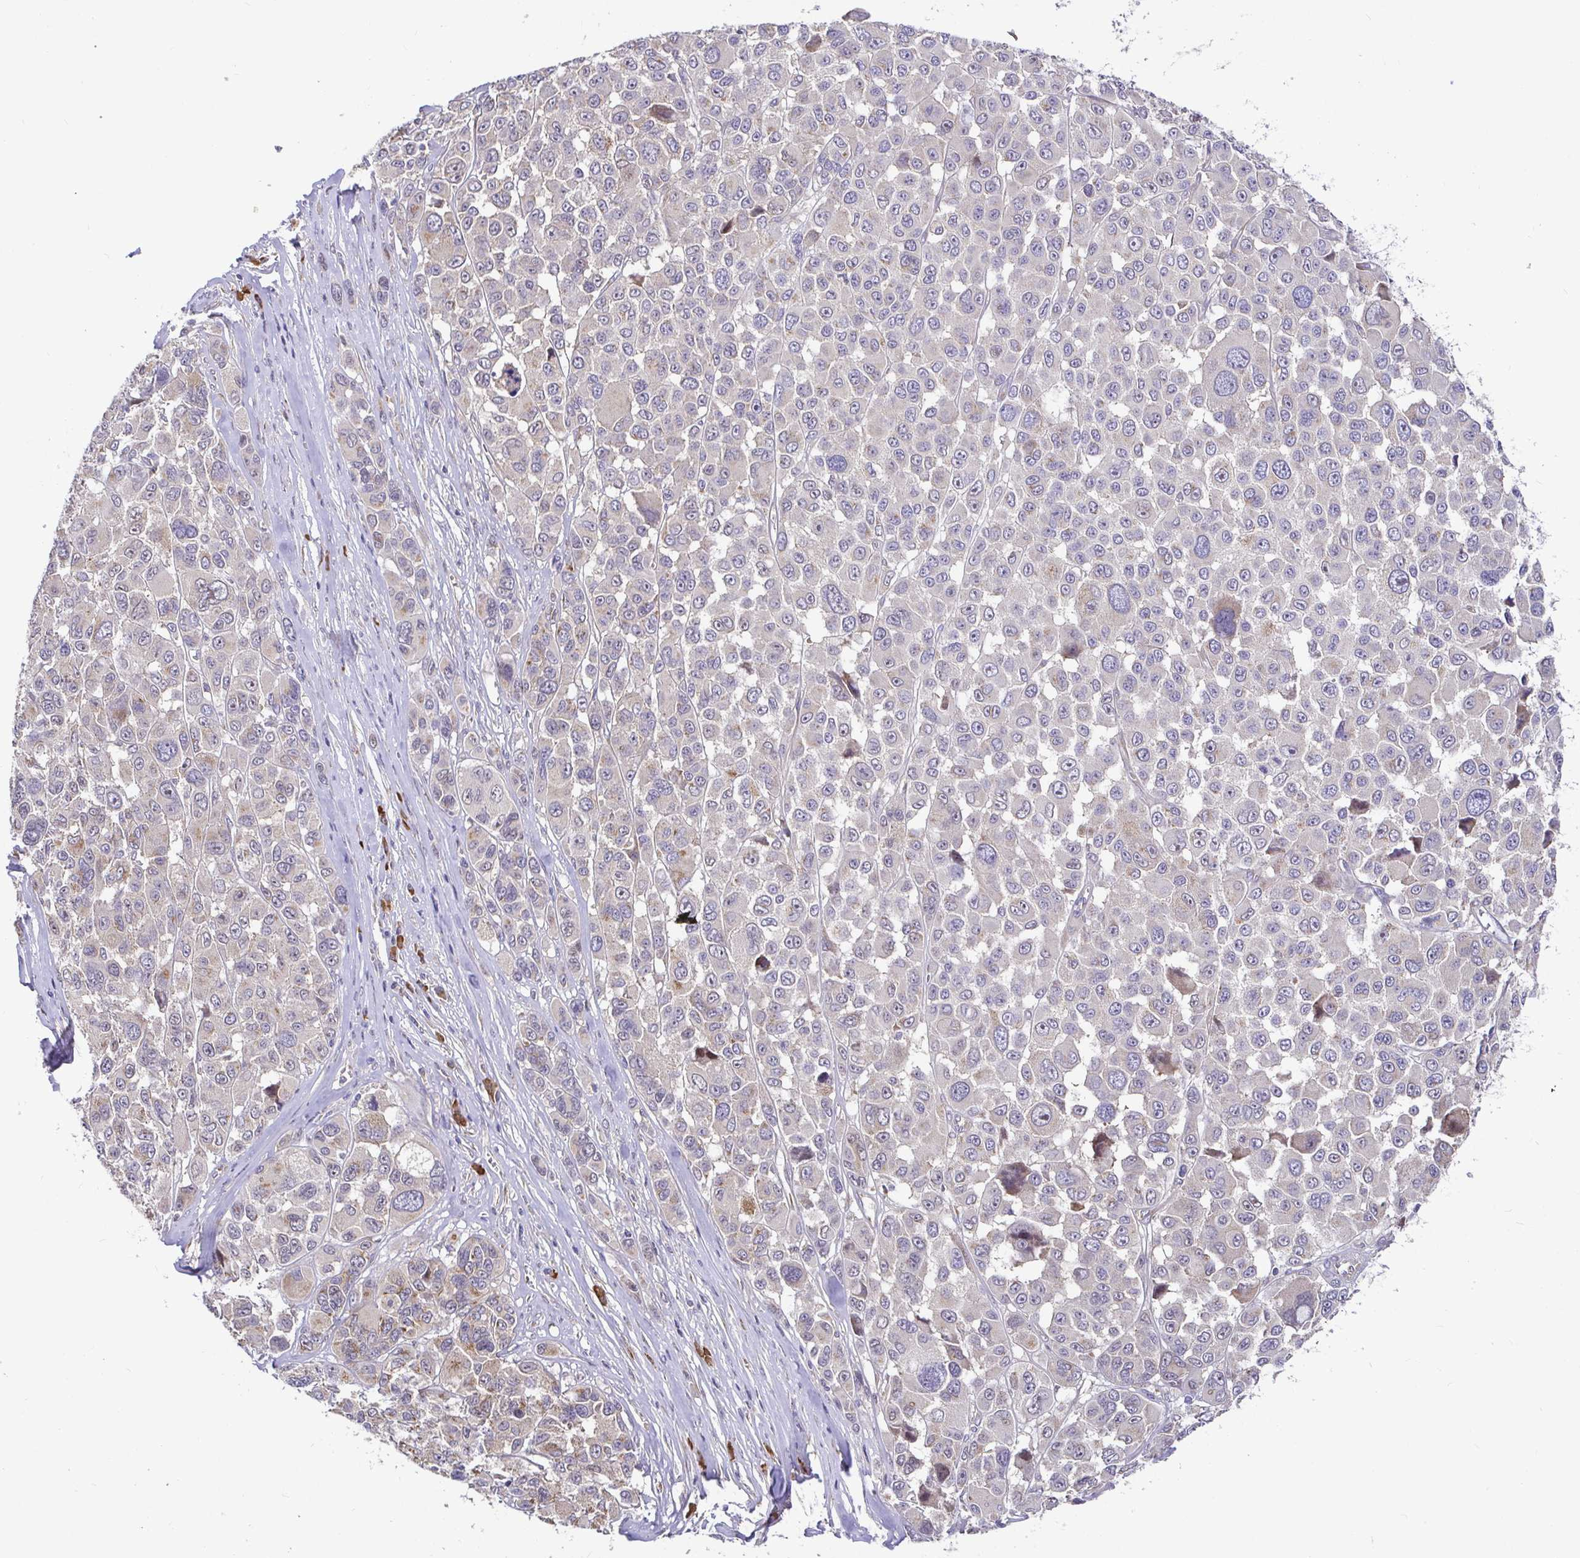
{"staining": {"intensity": "weak", "quantity": "<25%", "location": "cytoplasmic/membranous"}, "tissue": "melanoma", "cell_type": "Tumor cells", "image_type": "cancer", "snomed": [{"axis": "morphology", "description": "Malignant melanoma, NOS"}, {"axis": "topography", "description": "Skin"}], "caption": "Tumor cells show no significant protein staining in malignant melanoma.", "gene": "ELP1", "patient": {"sex": "female", "age": 66}}